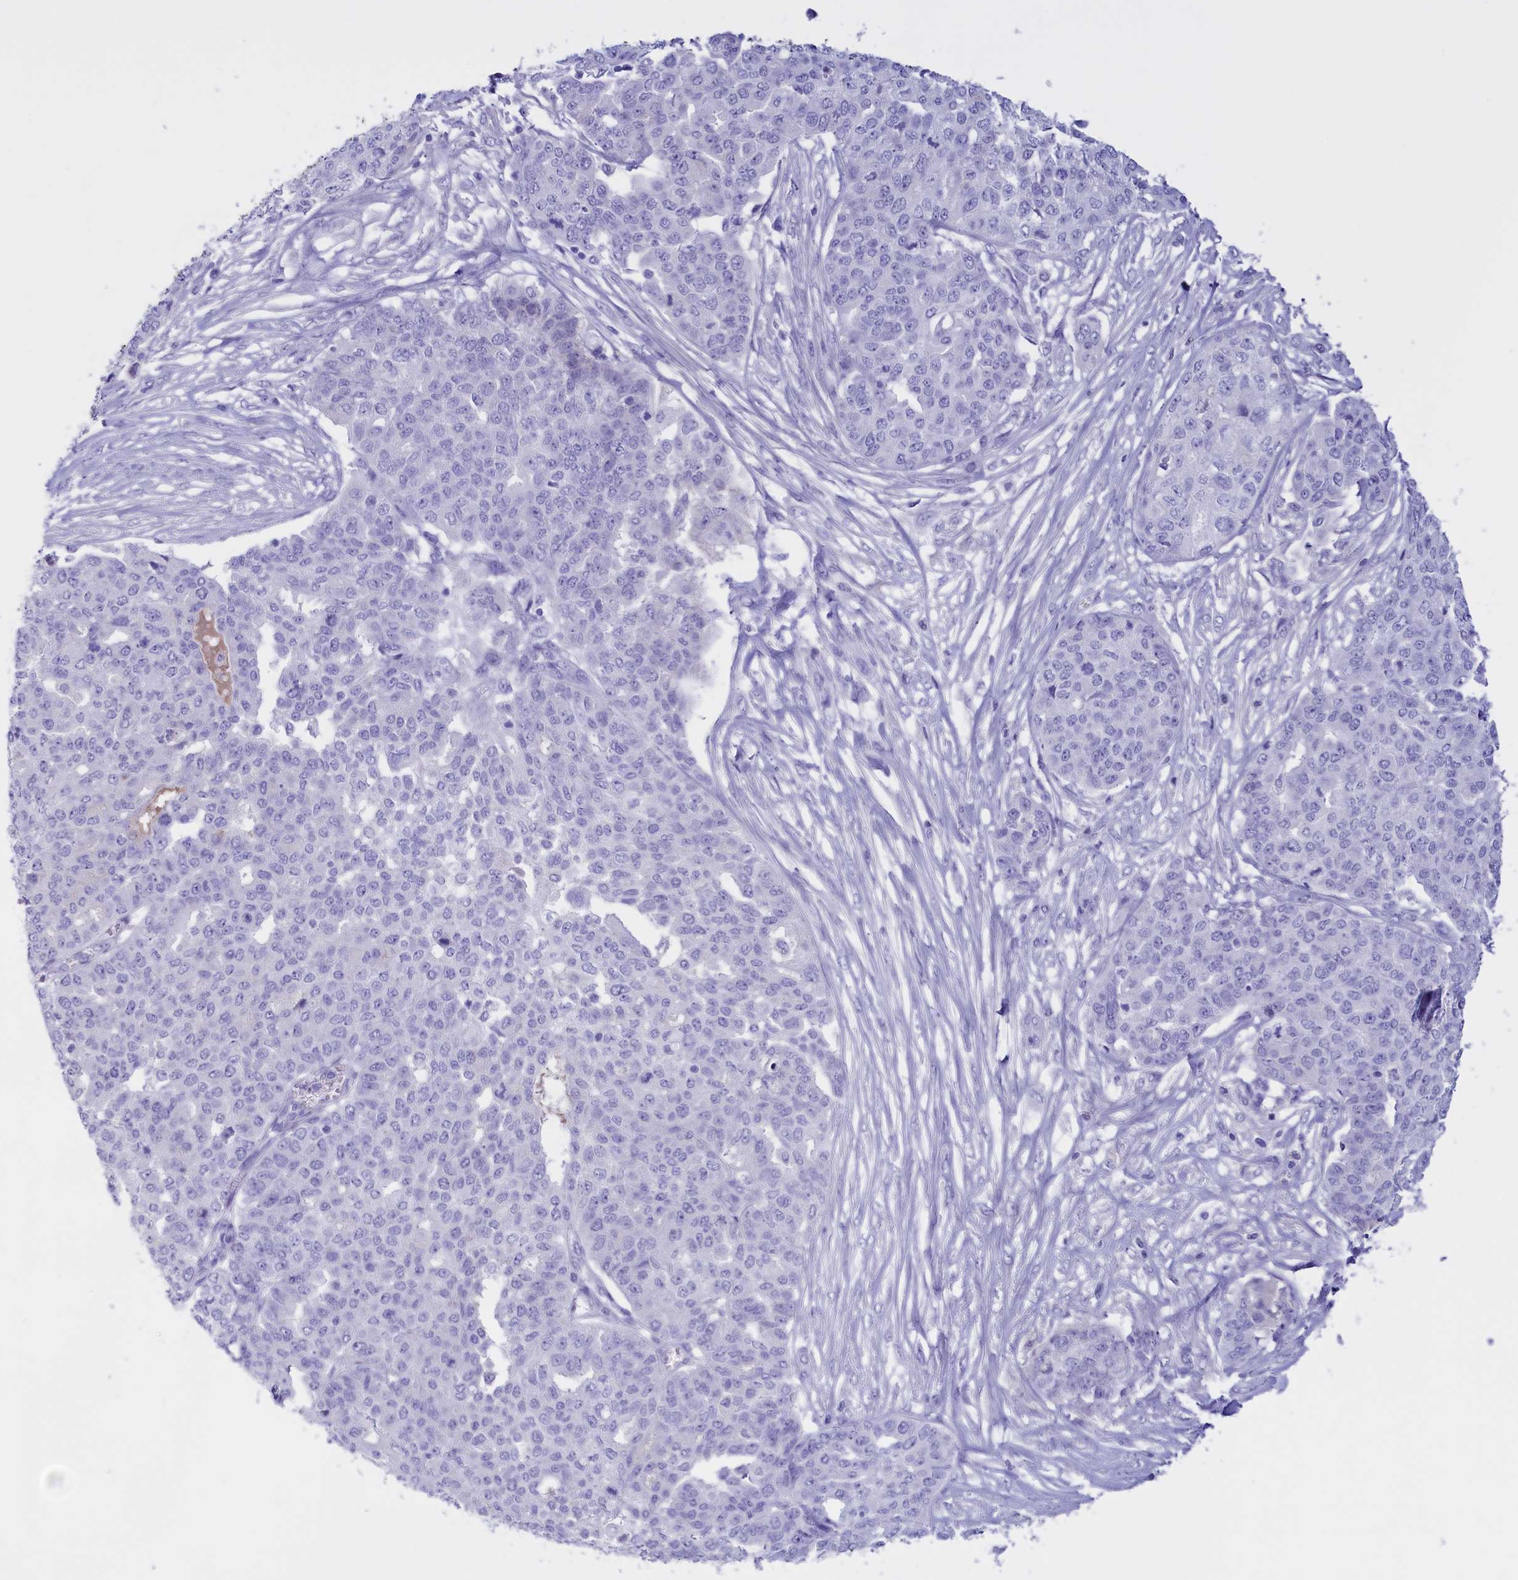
{"staining": {"intensity": "negative", "quantity": "none", "location": "none"}, "tissue": "ovarian cancer", "cell_type": "Tumor cells", "image_type": "cancer", "snomed": [{"axis": "morphology", "description": "Cystadenocarcinoma, serous, NOS"}, {"axis": "topography", "description": "Soft tissue"}, {"axis": "topography", "description": "Ovary"}], "caption": "Serous cystadenocarcinoma (ovarian) stained for a protein using IHC shows no staining tumor cells.", "gene": "PROK2", "patient": {"sex": "female", "age": 57}}